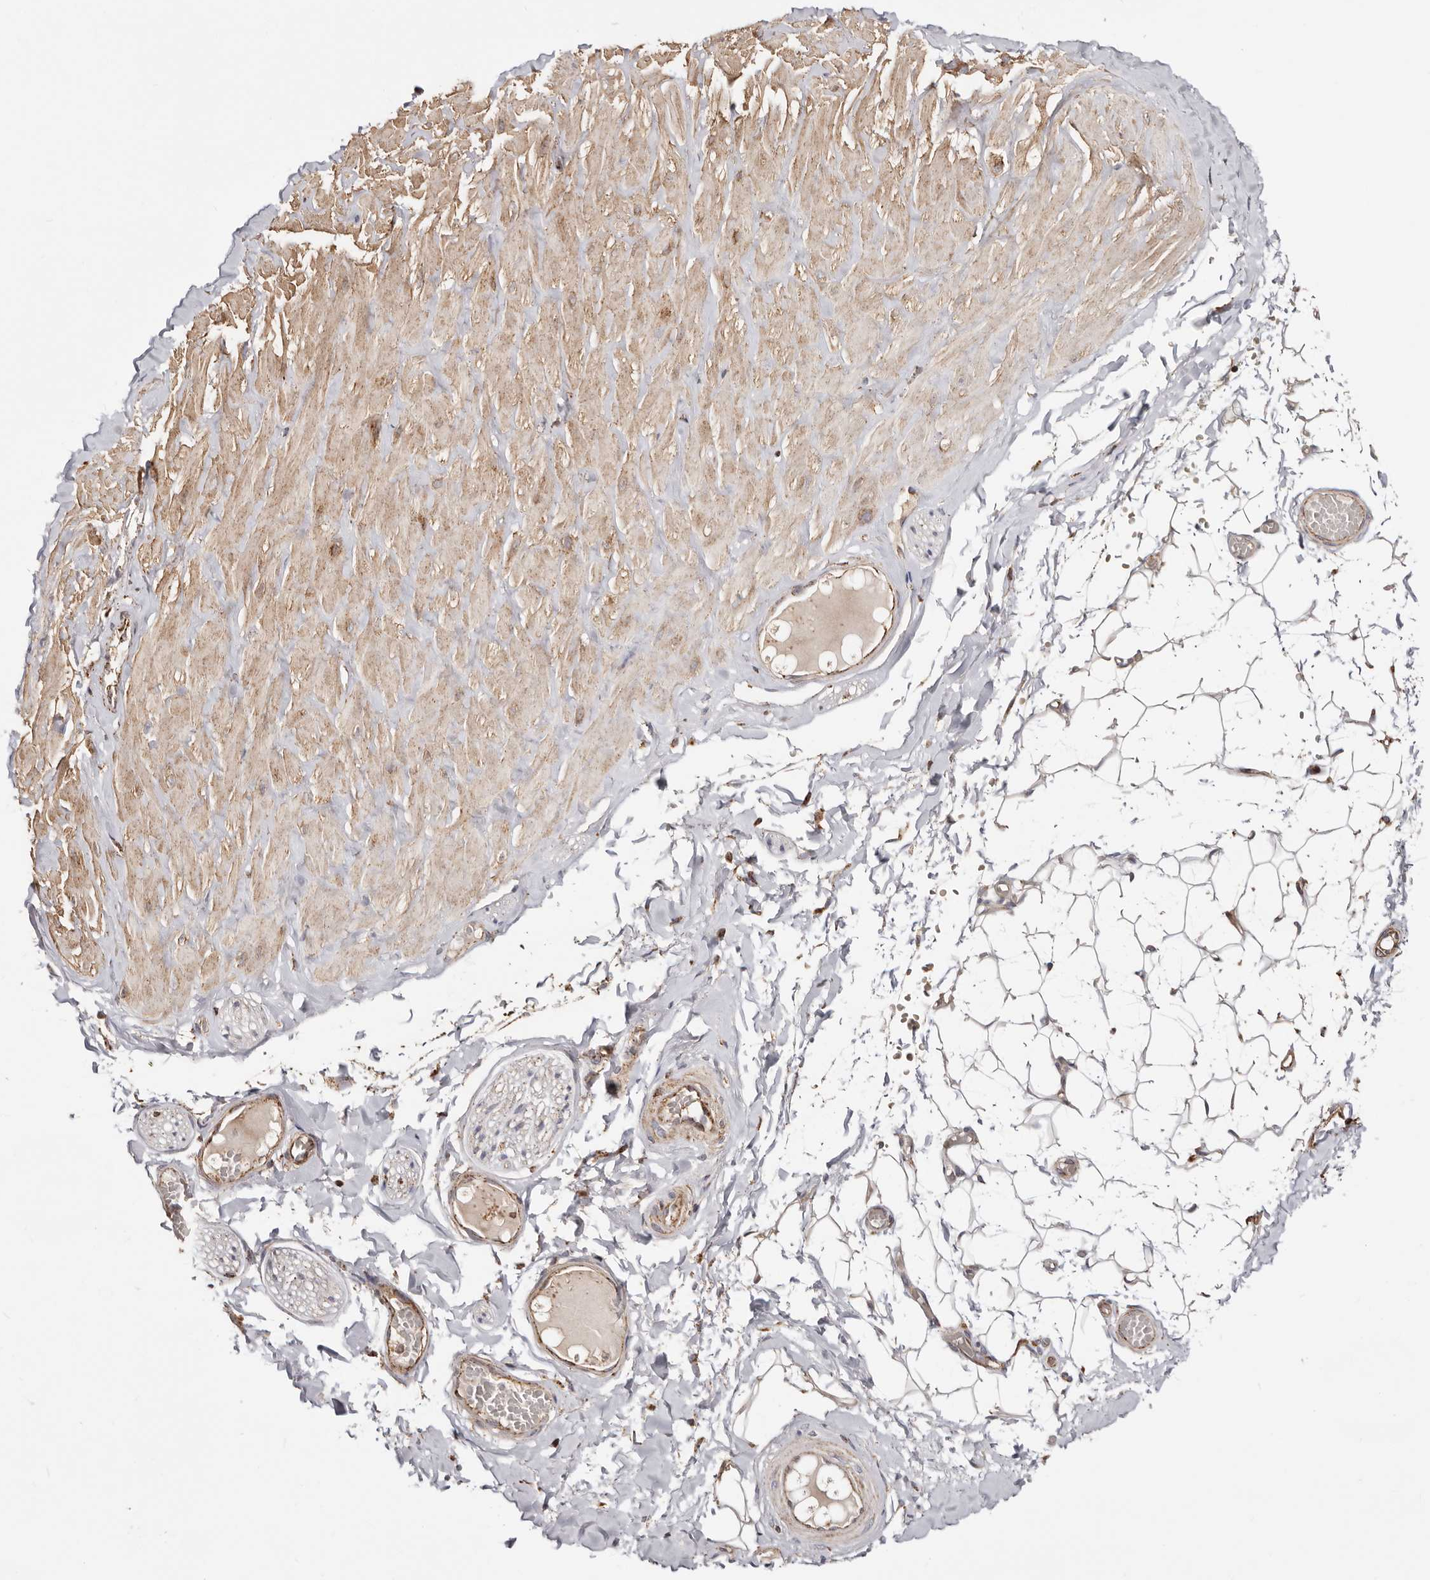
{"staining": {"intensity": "weak", "quantity": "25%-75%", "location": "cytoplasmic/membranous"}, "tissue": "adipose tissue", "cell_type": "Adipocytes", "image_type": "normal", "snomed": [{"axis": "morphology", "description": "Normal tissue, NOS"}, {"axis": "topography", "description": "Adipose tissue"}, {"axis": "topography", "description": "Vascular tissue"}, {"axis": "topography", "description": "Peripheral nerve tissue"}], "caption": "IHC of unremarkable human adipose tissue exhibits low levels of weak cytoplasmic/membranous positivity in approximately 25%-75% of adipocytes. (DAB = brown stain, brightfield microscopy at high magnification).", "gene": "PRKACB", "patient": {"sex": "male", "age": 25}}